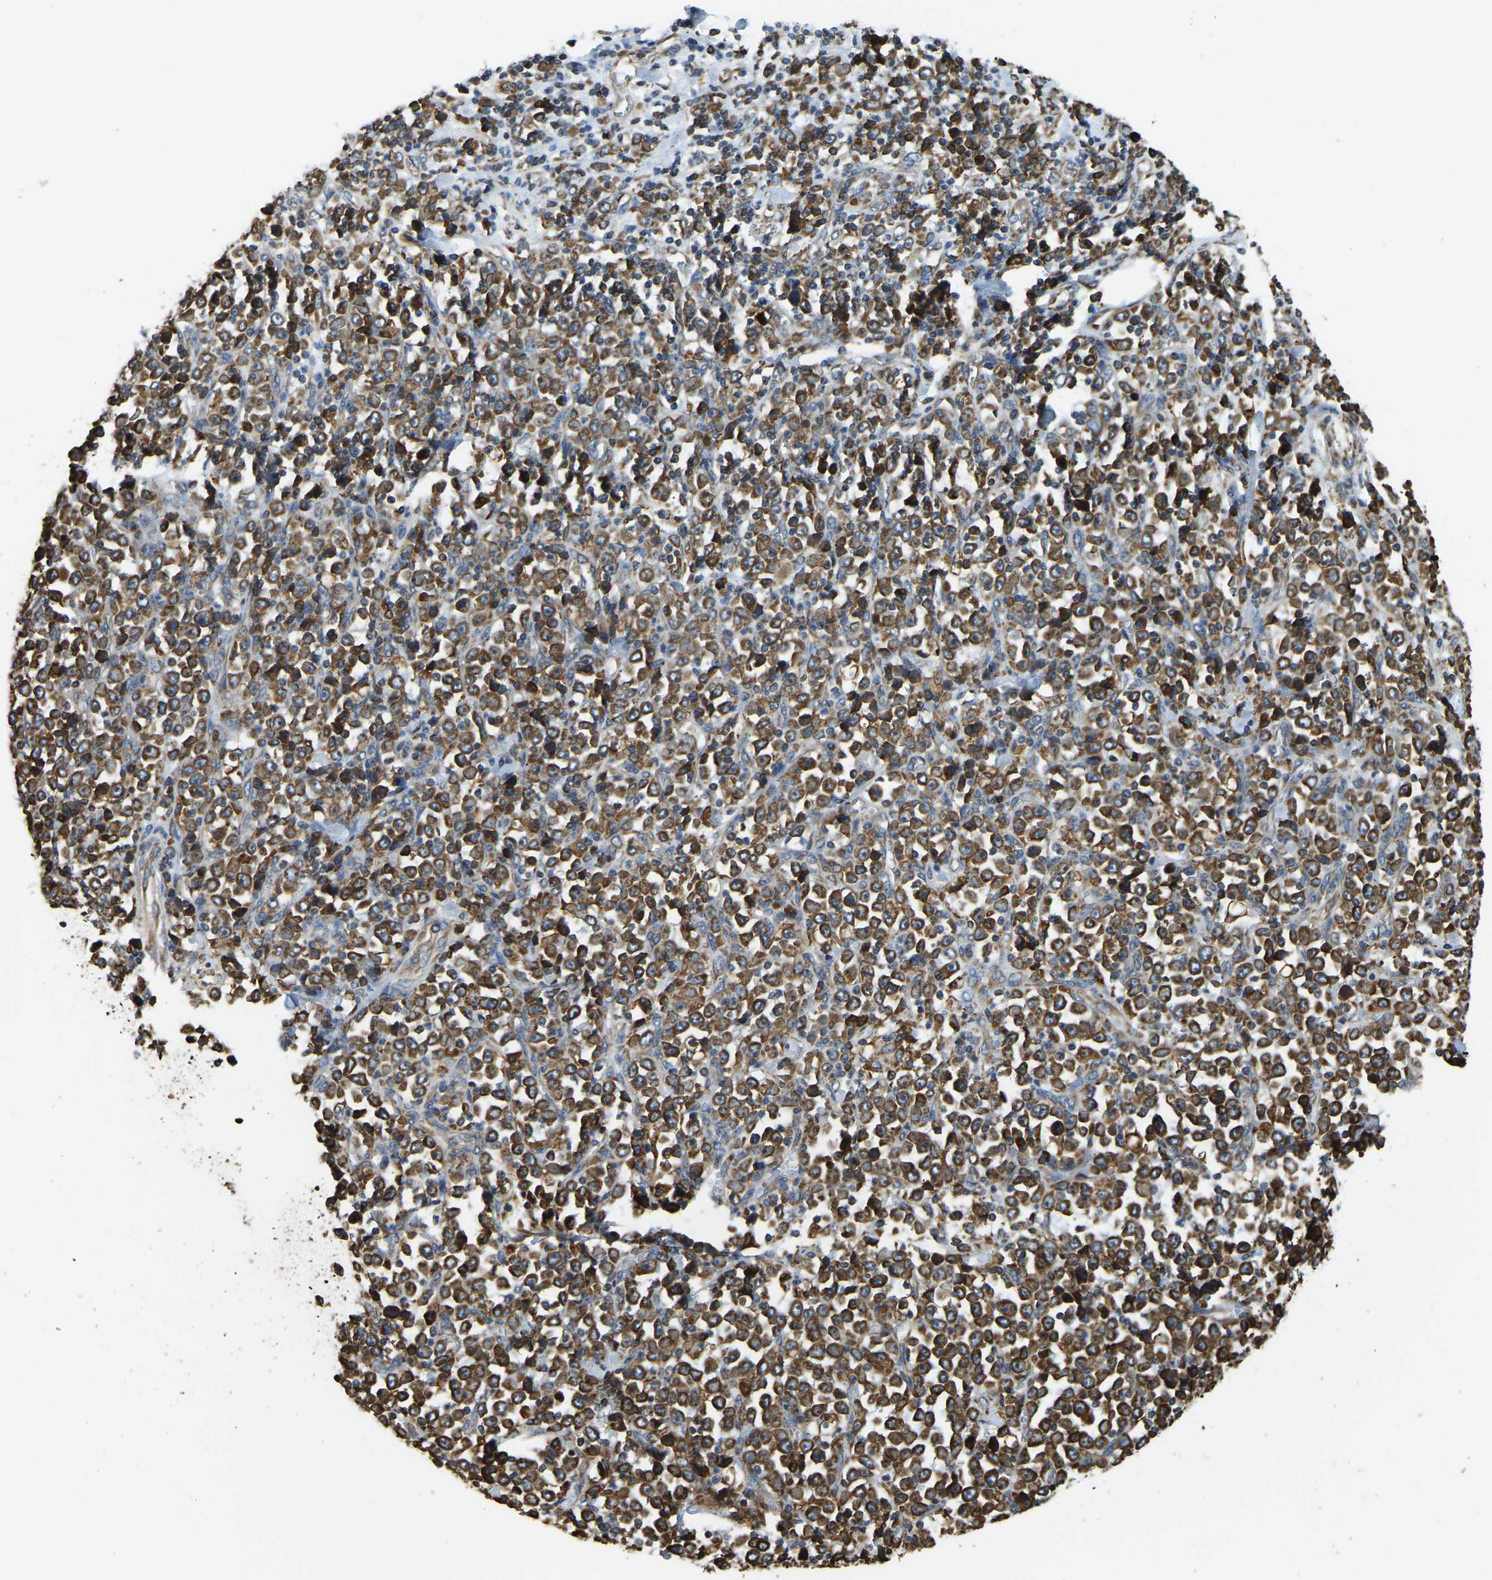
{"staining": {"intensity": "strong", "quantity": ">75%", "location": "cytoplasmic/membranous"}, "tissue": "stomach cancer", "cell_type": "Tumor cells", "image_type": "cancer", "snomed": [{"axis": "morphology", "description": "Normal tissue, NOS"}, {"axis": "morphology", "description": "Adenocarcinoma, NOS"}, {"axis": "topography", "description": "Stomach, upper"}, {"axis": "topography", "description": "Stomach"}], "caption": "Immunohistochemical staining of stomach adenocarcinoma shows high levels of strong cytoplasmic/membranous positivity in approximately >75% of tumor cells. Nuclei are stained in blue.", "gene": "RNF115", "patient": {"sex": "male", "age": 59}}